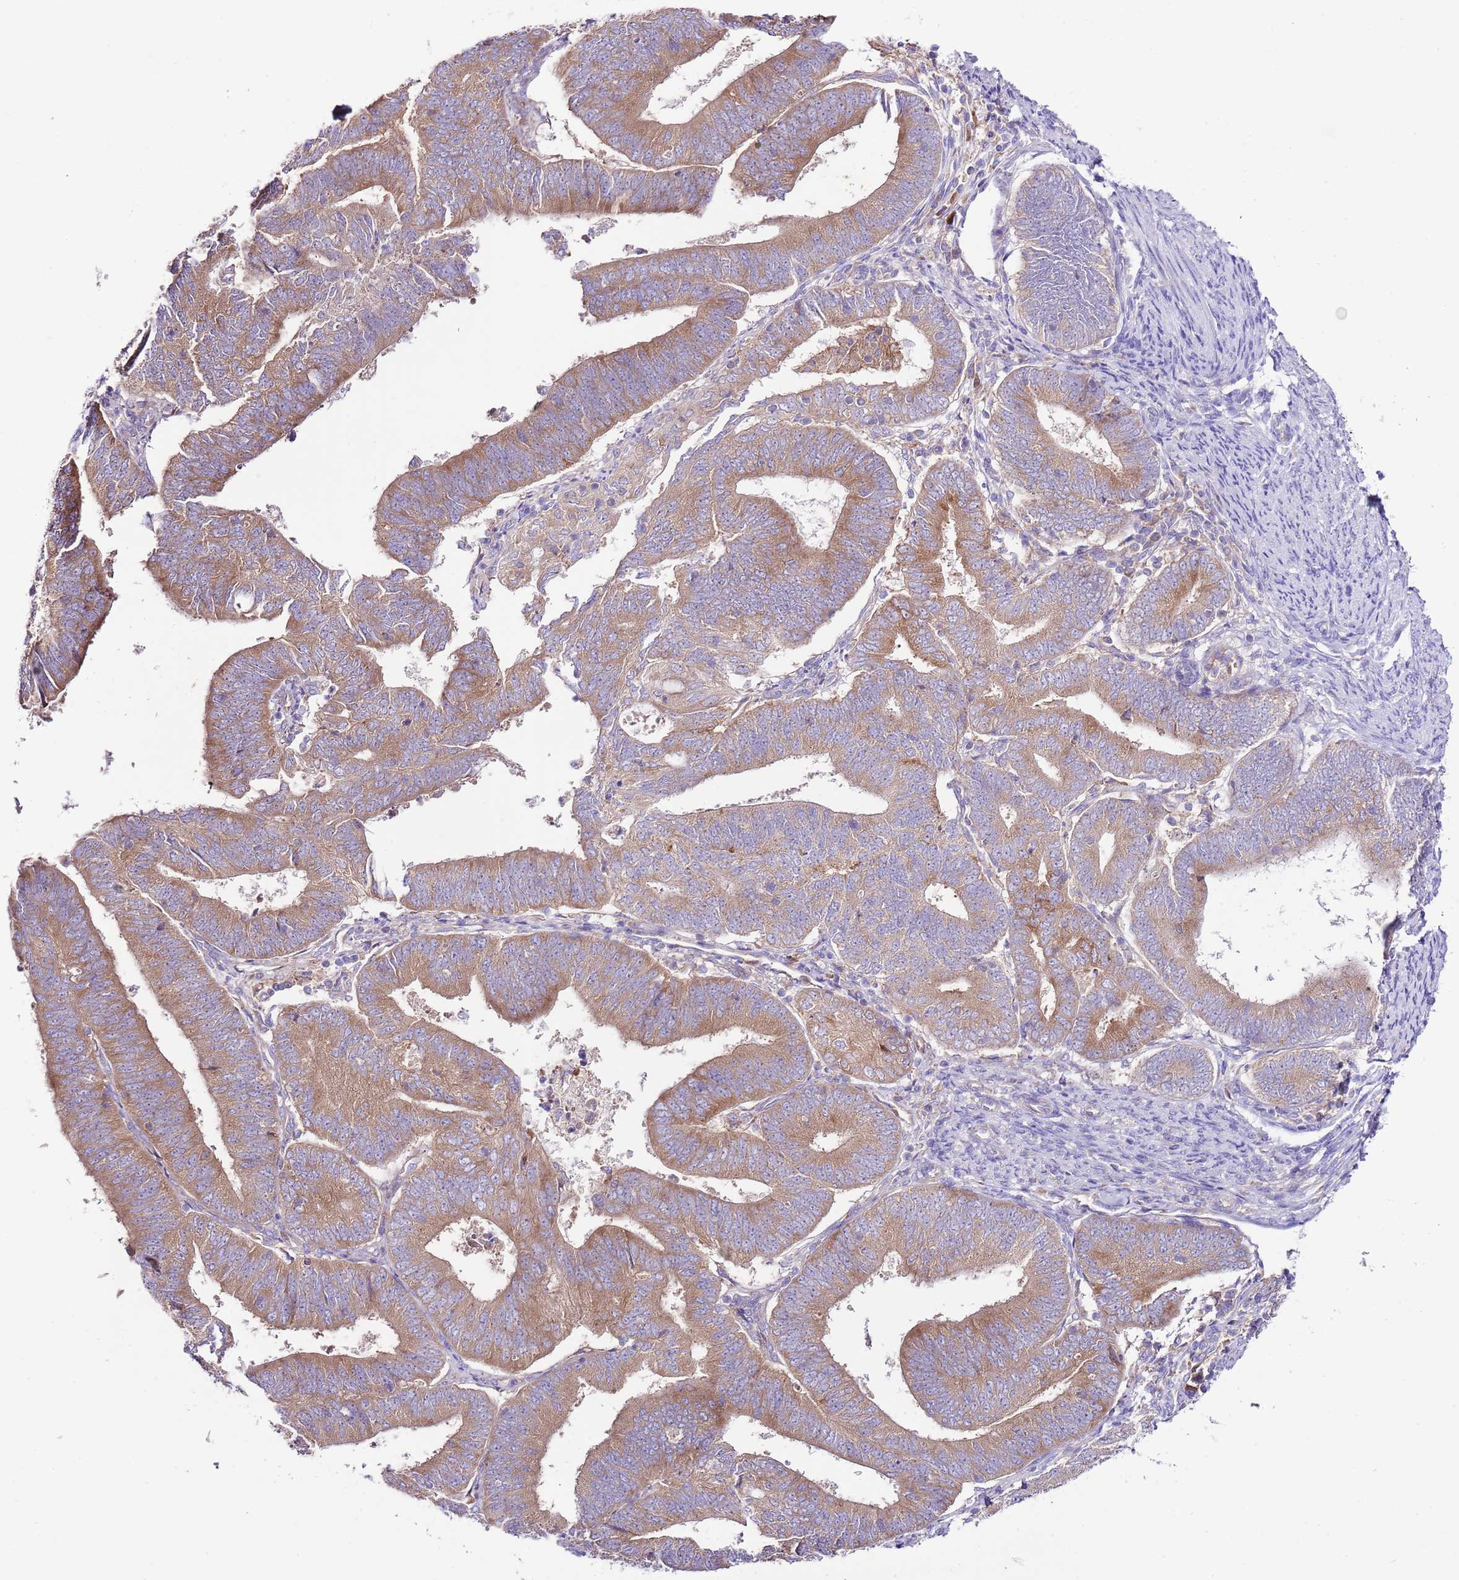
{"staining": {"intensity": "moderate", "quantity": ">75%", "location": "cytoplasmic/membranous"}, "tissue": "endometrial cancer", "cell_type": "Tumor cells", "image_type": "cancer", "snomed": [{"axis": "morphology", "description": "Adenocarcinoma, NOS"}, {"axis": "topography", "description": "Endometrium"}], "caption": "Endometrial cancer was stained to show a protein in brown. There is medium levels of moderate cytoplasmic/membranous staining in about >75% of tumor cells.", "gene": "RPS10", "patient": {"sex": "female", "age": 70}}